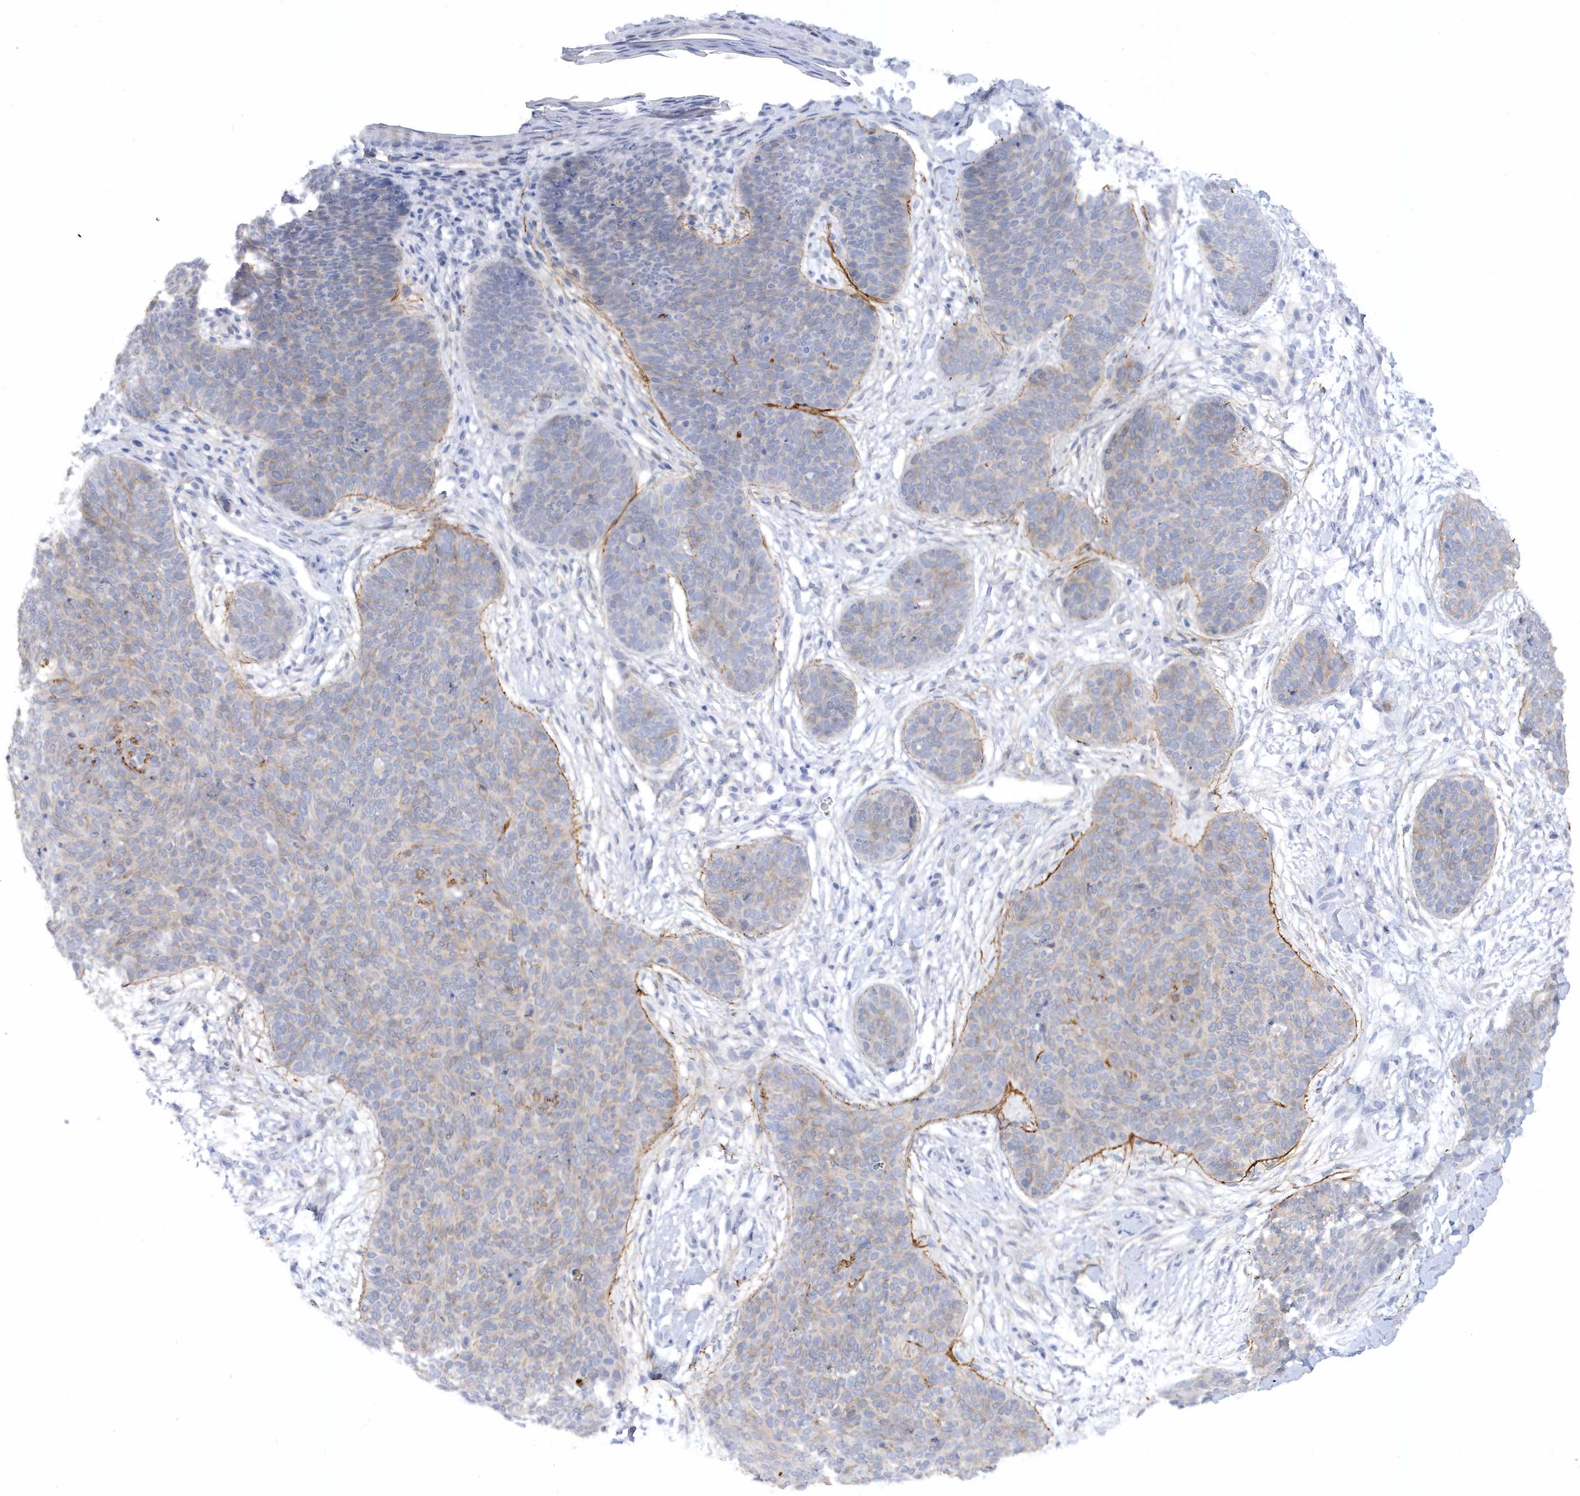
{"staining": {"intensity": "weak", "quantity": "<25%", "location": "cytoplasmic/membranous"}, "tissue": "skin cancer", "cell_type": "Tumor cells", "image_type": "cancer", "snomed": [{"axis": "morphology", "description": "Basal cell carcinoma"}, {"axis": "topography", "description": "Skin"}], "caption": "Human skin cancer stained for a protein using IHC shows no expression in tumor cells.", "gene": "RPE", "patient": {"sex": "male", "age": 85}}